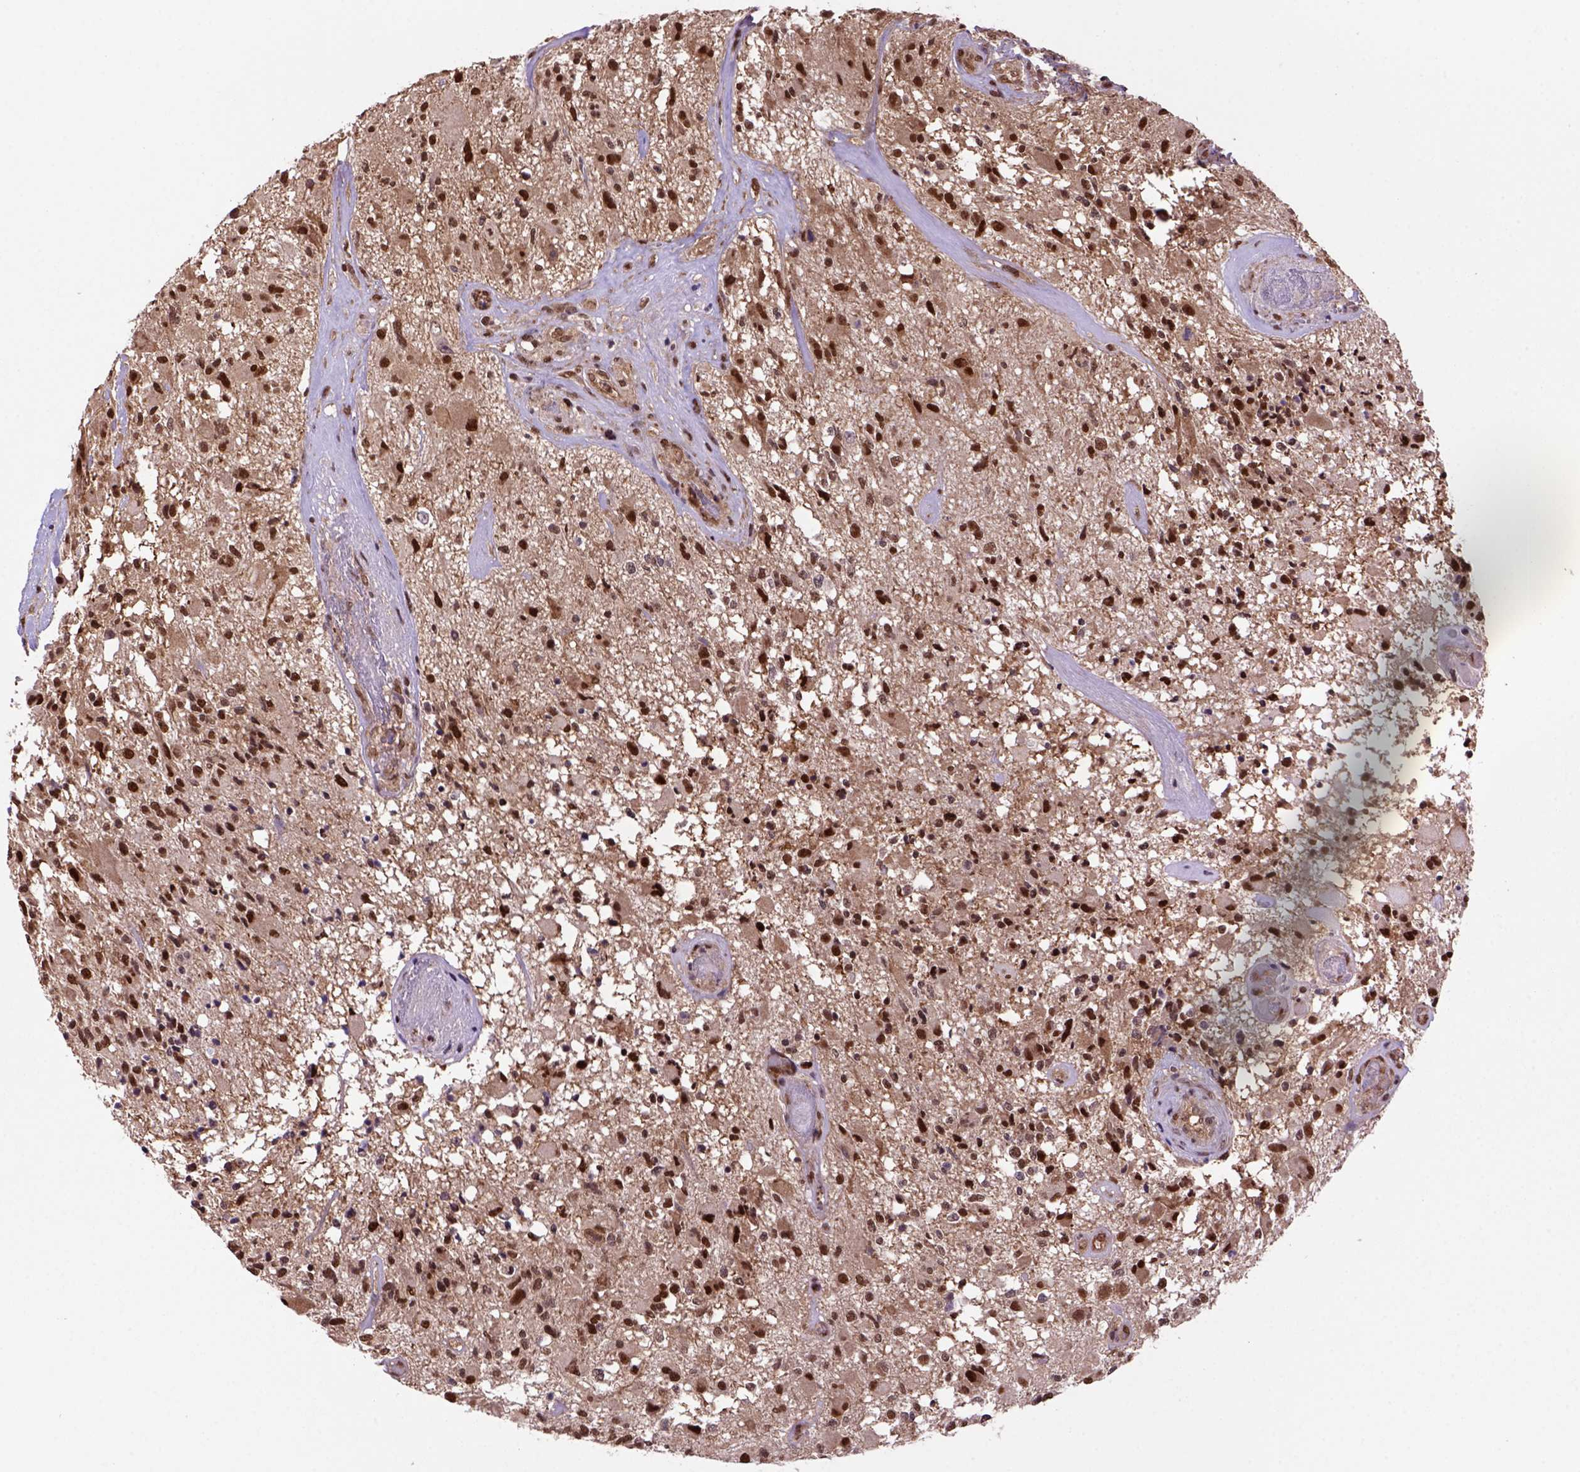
{"staining": {"intensity": "strong", "quantity": ">75%", "location": "cytoplasmic/membranous,nuclear"}, "tissue": "glioma", "cell_type": "Tumor cells", "image_type": "cancer", "snomed": [{"axis": "morphology", "description": "Glioma, malignant, High grade"}, {"axis": "topography", "description": "Brain"}], "caption": "Glioma stained for a protein (brown) demonstrates strong cytoplasmic/membranous and nuclear positive expression in approximately >75% of tumor cells.", "gene": "PSMC2", "patient": {"sex": "female", "age": 63}}